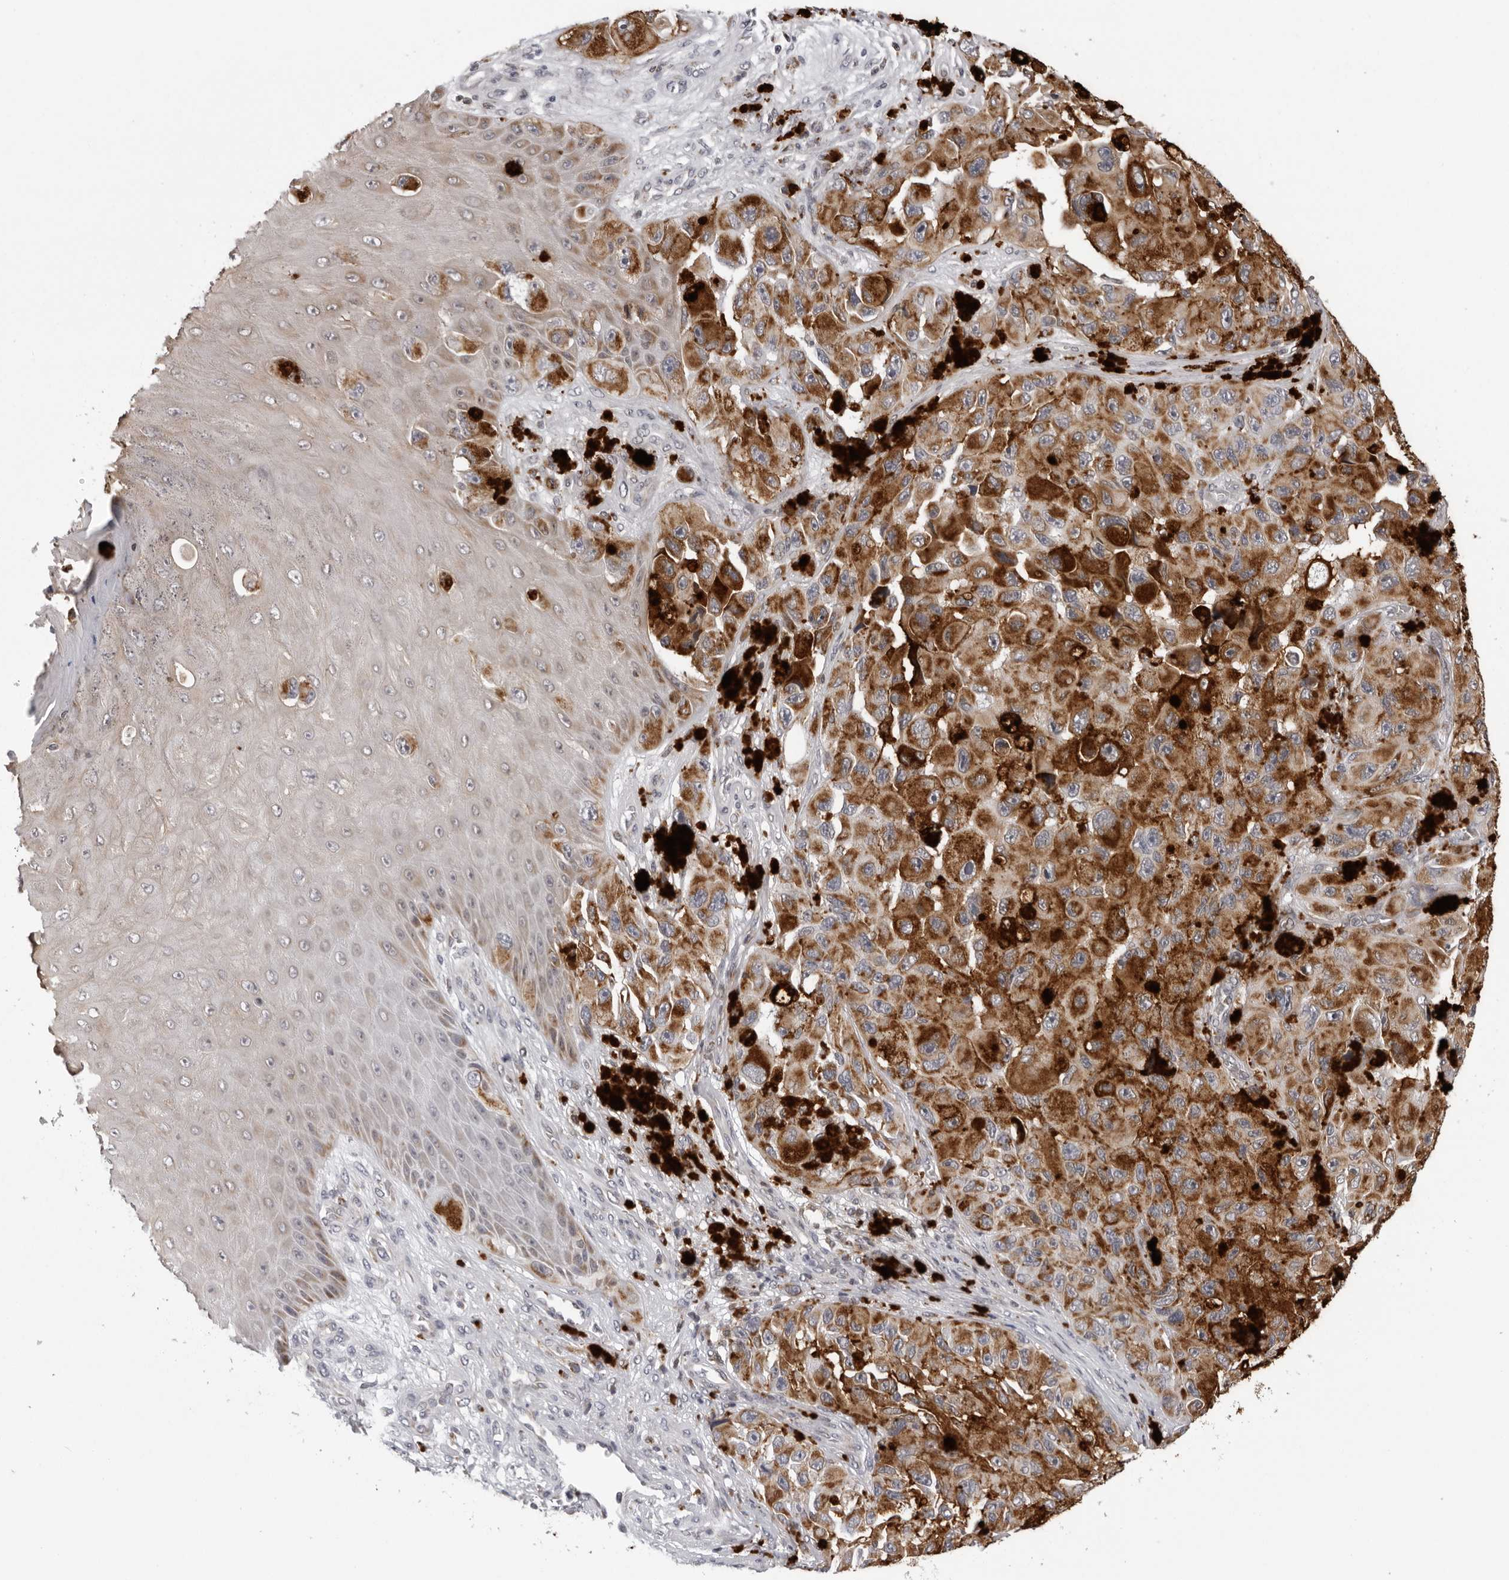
{"staining": {"intensity": "strong", "quantity": ">75%", "location": "cytoplasmic/membranous"}, "tissue": "melanoma", "cell_type": "Tumor cells", "image_type": "cancer", "snomed": [{"axis": "morphology", "description": "Malignant melanoma, NOS"}, {"axis": "topography", "description": "Skin"}], "caption": "Malignant melanoma stained for a protein reveals strong cytoplasmic/membranous positivity in tumor cells.", "gene": "CPT2", "patient": {"sex": "female", "age": 73}}